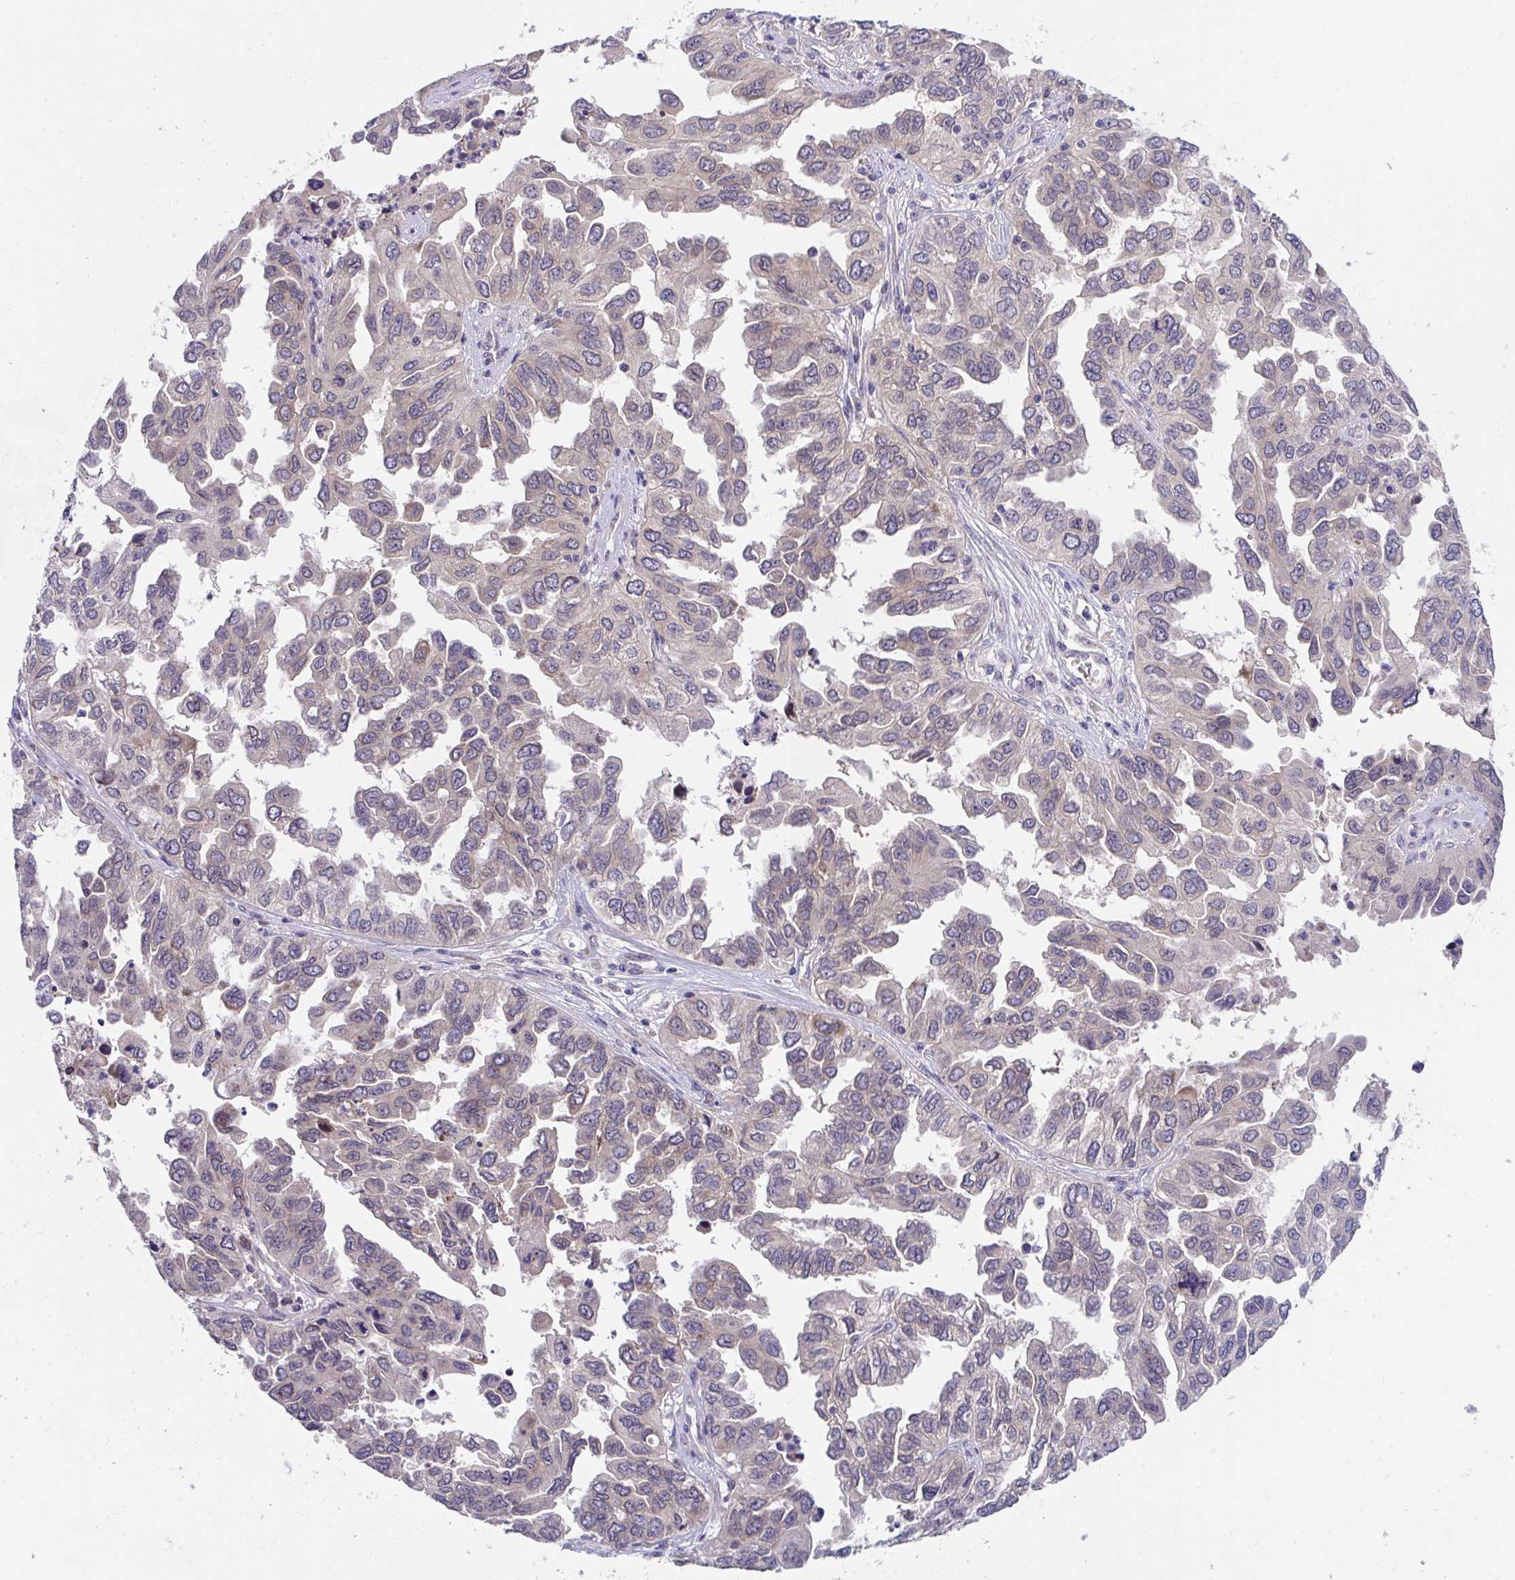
{"staining": {"intensity": "weak", "quantity": "25%-75%", "location": "cytoplasmic/membranous"}, "tissue": "ovarian cancer", "cell_type": "Tumor cells", "image_type": "cancer", "snomed": [{"axis": "morphology", "description": "Cystadenocarcinoma, serous, NOS"}, {"axis": "topography", "description": "Ovary"}], "caption": "This is a micrograph of immunohistochemistry (IHC) staining of ovarian serous cystadenocarcinoma, which shows weak expression in the cytoplasmic/membranous of tumor cells.", "gene": "SUSD4", "patient": {"sex": "female", "age": 53}}